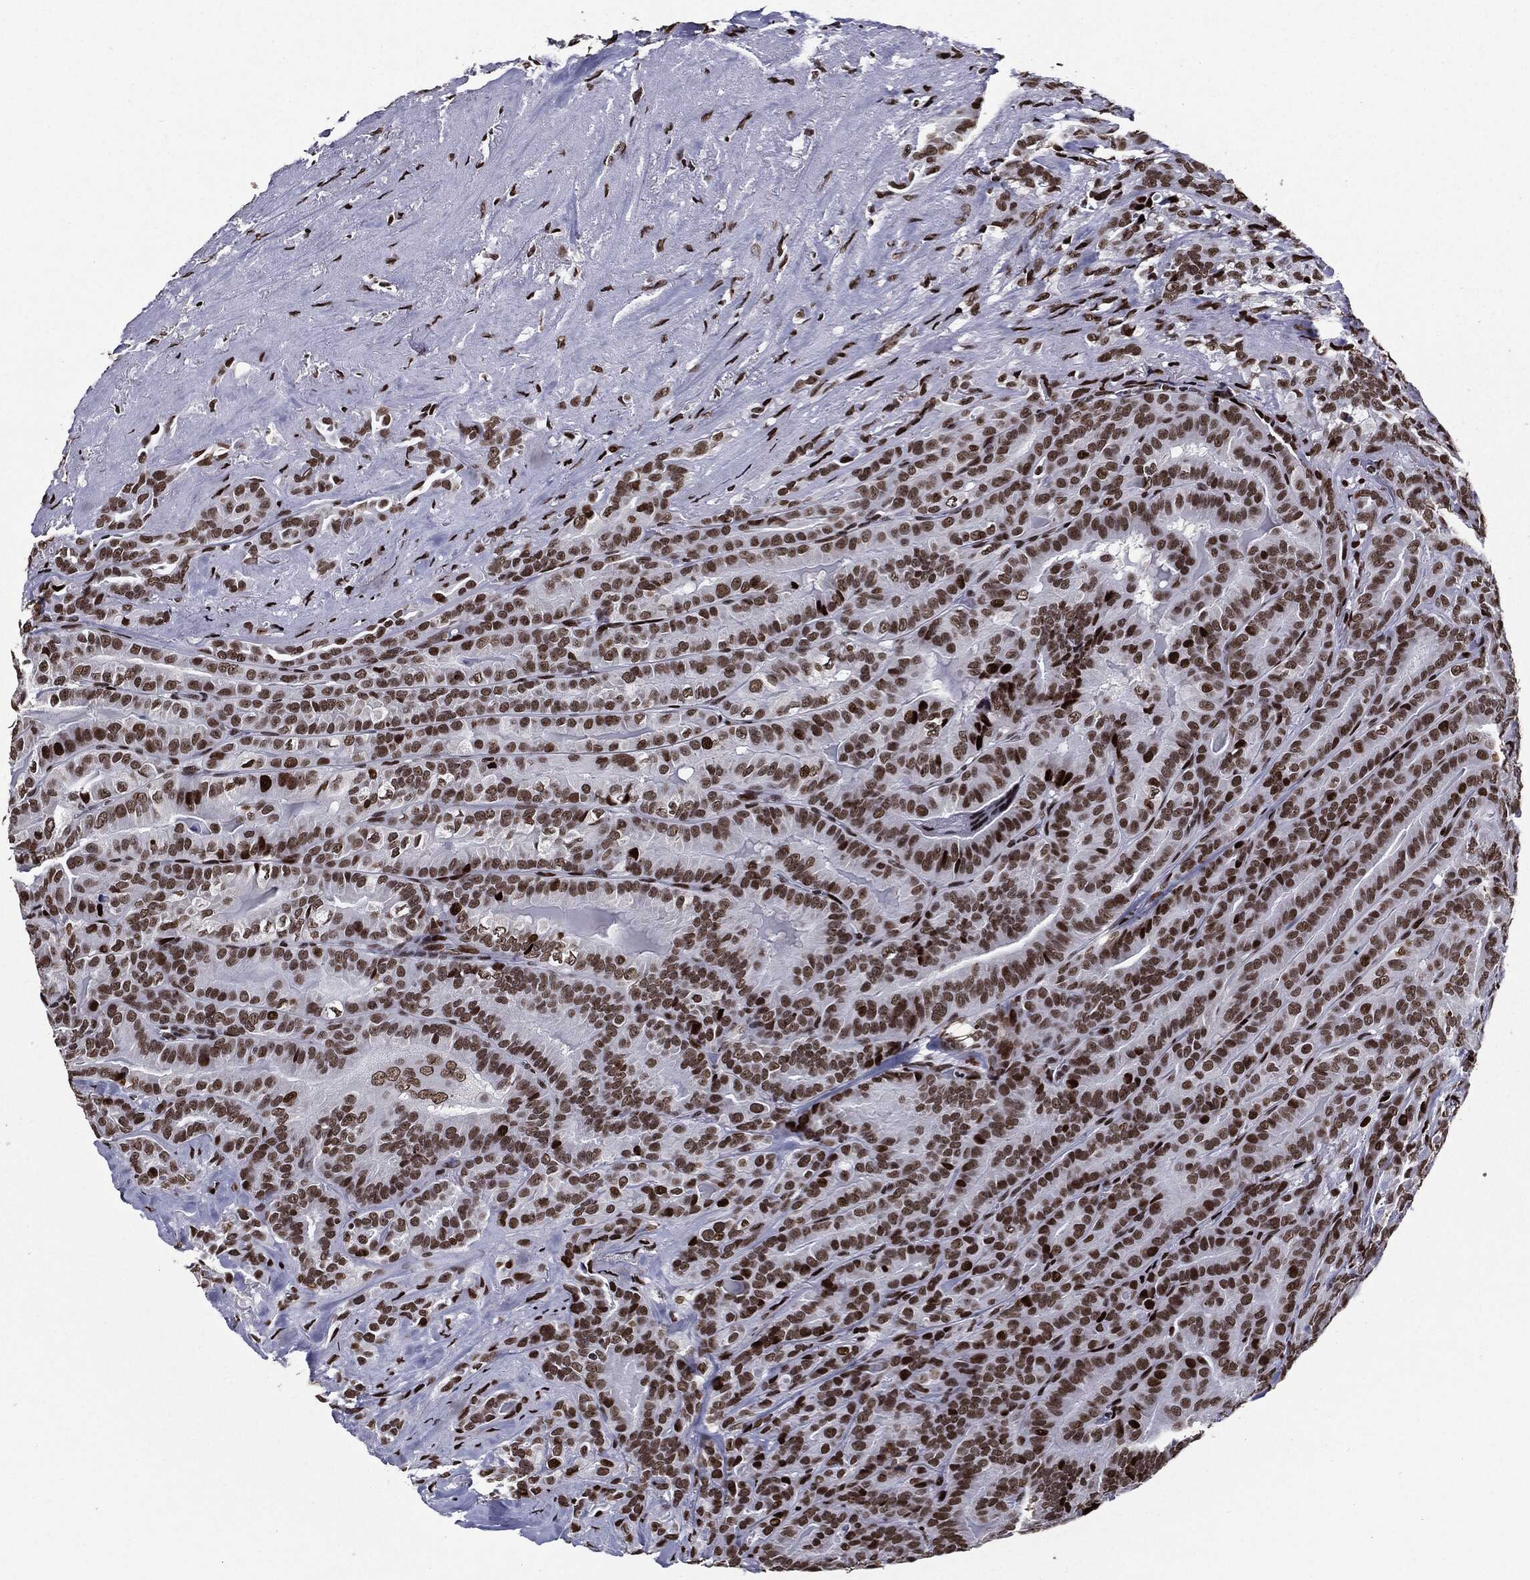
{"staining": {"intensity": "strong", "quantity": ">75%", "location": "nuclear"}, "tissue": "thyroid cancer", "cell_type": "Tumor cells", "image_type": "cancer", "snomed": [{"axis": "morphology", "description": "Papillary adenocarcinoma, NOS"}, {"axis": "topography", "description": "Thyroid gland"}], "caption": "Thyroid papillary adenocarcinoma stained for a protein (brown) shows strong nuclear positive staining in about >75% of tumor cells.", "gene": "ZFP91", "patient": {"sex": "male", "age": 61}}